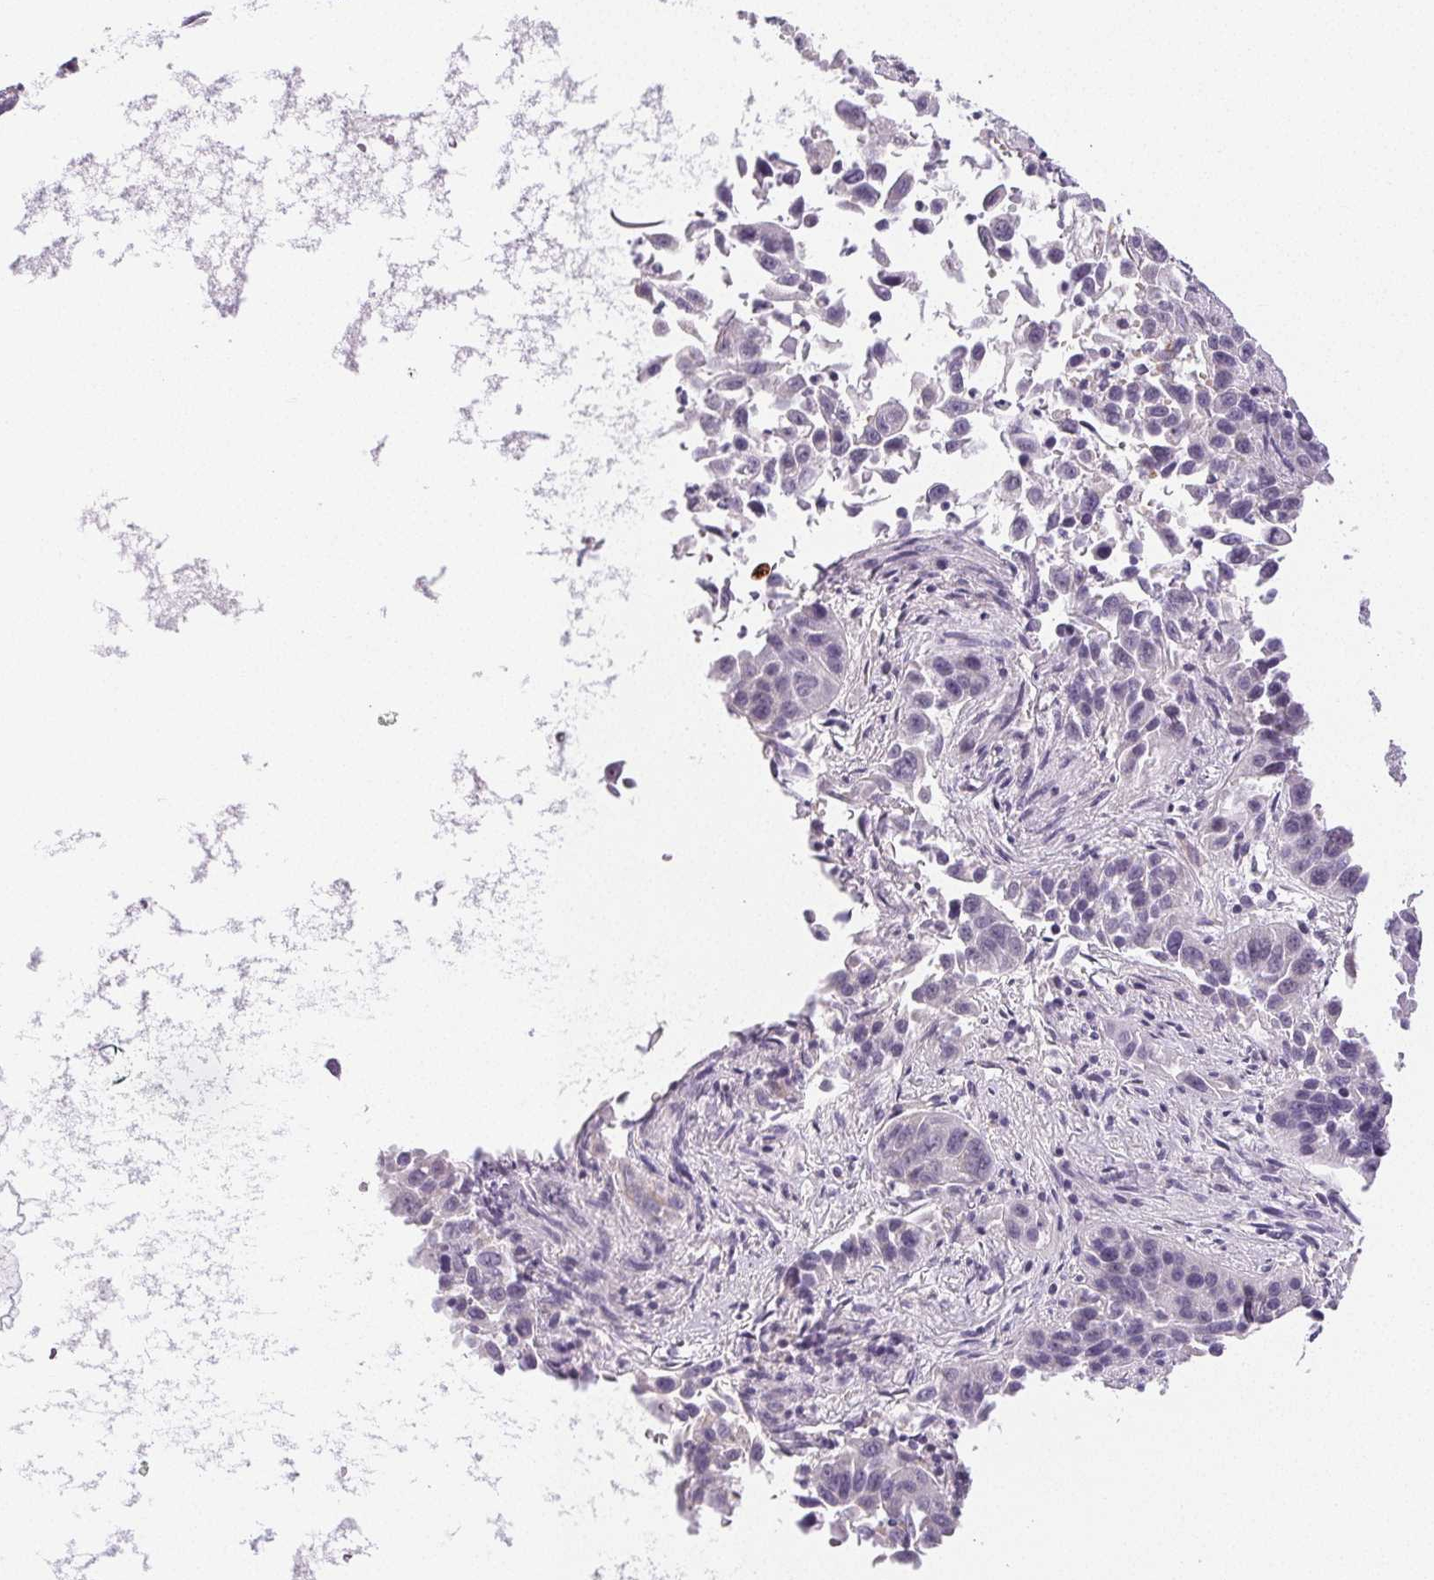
{"staining": {"intensity": "negative", "quantity": "none", "location": "none"}, "tissue": "lung cancer", "cell_type": "Tumor cells", "image_type": "cancer", "snomed": [{"axis": "morphology", "description": "Squamous cell carcinoma, NOS"}, {"axis": "topography", "description": "Lung"}], "caption": "This is an IHC image of human lung cancer (squamous cell carcinoma). There is no expression in tumor cells.", "gene": "SMYD1", "patient": {"sex": "female", "age": 61}}